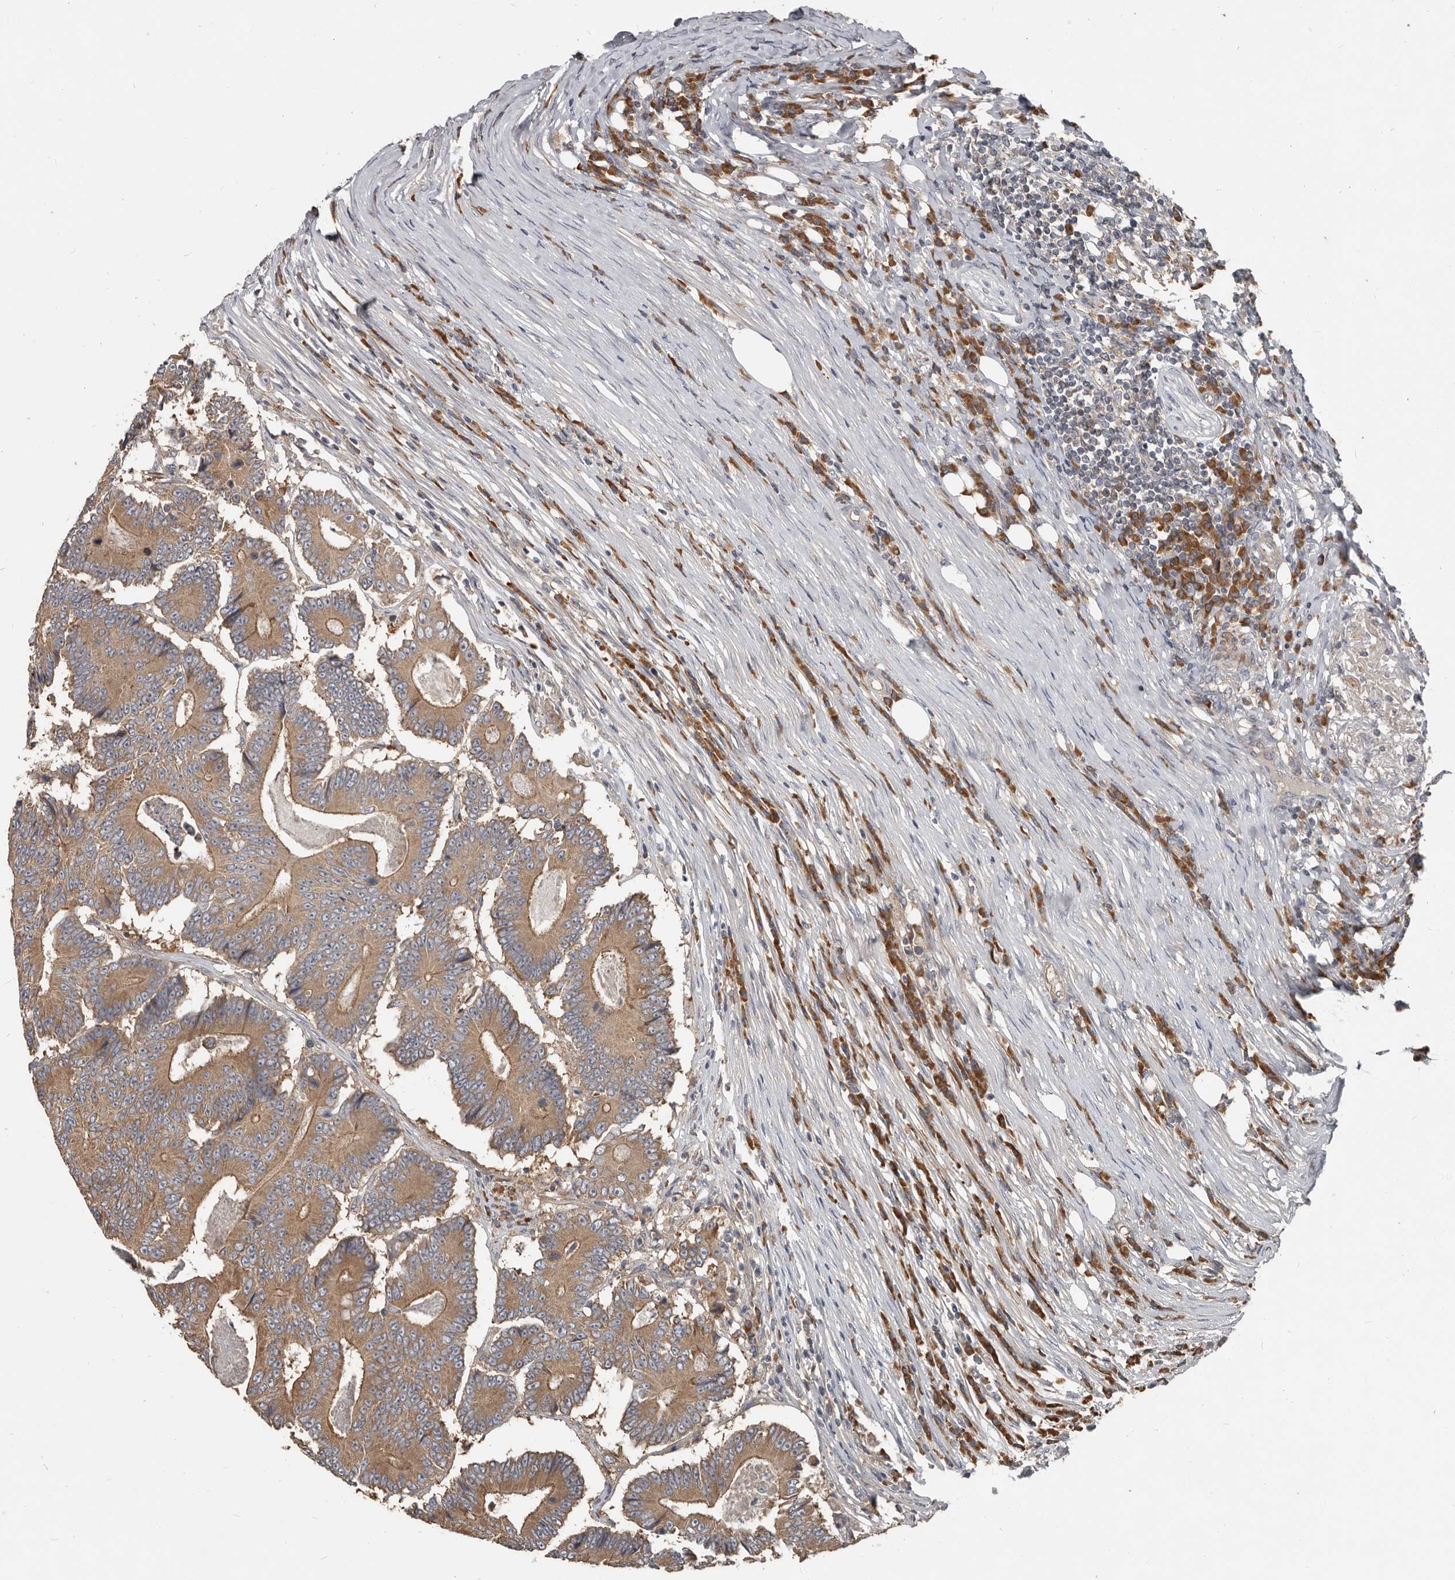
{"staining": {"intensity": "moderate", "quantity": ">75%", "location": "cytoplasmic/membranous"}, "tissue": "colorectal cancer", "cell_type": "Tumor cells", "image_type": "cancer", "snomed": [{"axis": "morphology", "description": "Adenocarcinoma, NOS"}, {"axis": "topography", "description": "Colon"}], "caption": "Brown immunohistochemical staining in human colorectal adenocarcinoma demonstrates moderate cytoplasmic/membranous positivity in about >75% of tumor cells.", "gene": "AKNAD1", "patient": {"sex": "male", "age": 83}}